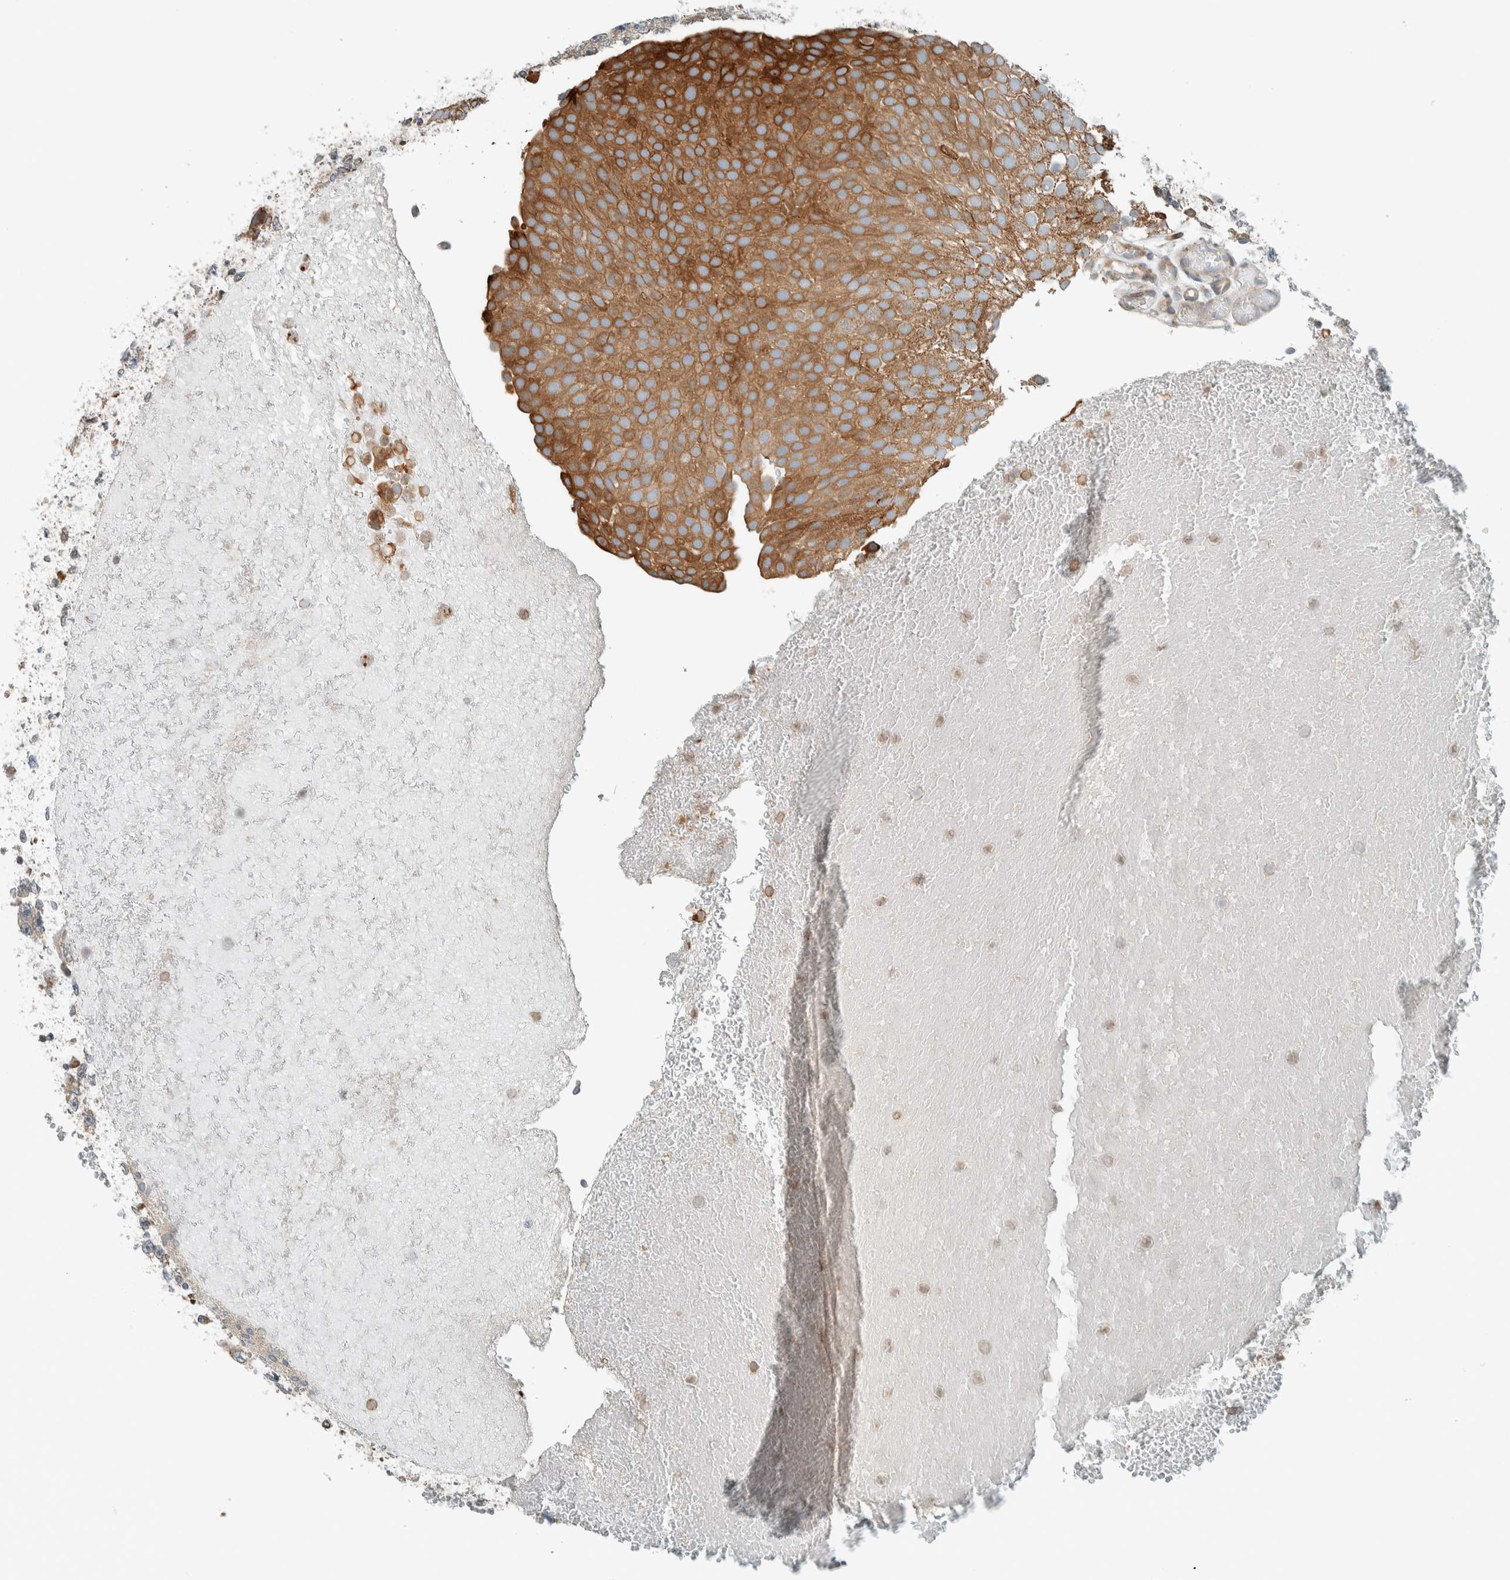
{"staining": {"intensity": "strong", "quantity": ">75%", "location": "cytoplasmic/membranous"}, "tissue": "urothelial cancer", "cell_type": "Tumor cells", "image_type": "cancer", "snomed": [{"axis": "morphology", "description": "Urothelial carcinoma, Low grade"}, {"axis": "topography", "description": "Urinary bladder"}], "caption": "Tumor cells show high levels of strong cytoplasmic/membranous positivity in about >75% of cells in human urothelial cancer.", "gene": "SEL1L", "patient": {"sex": "male", "age": 78}}